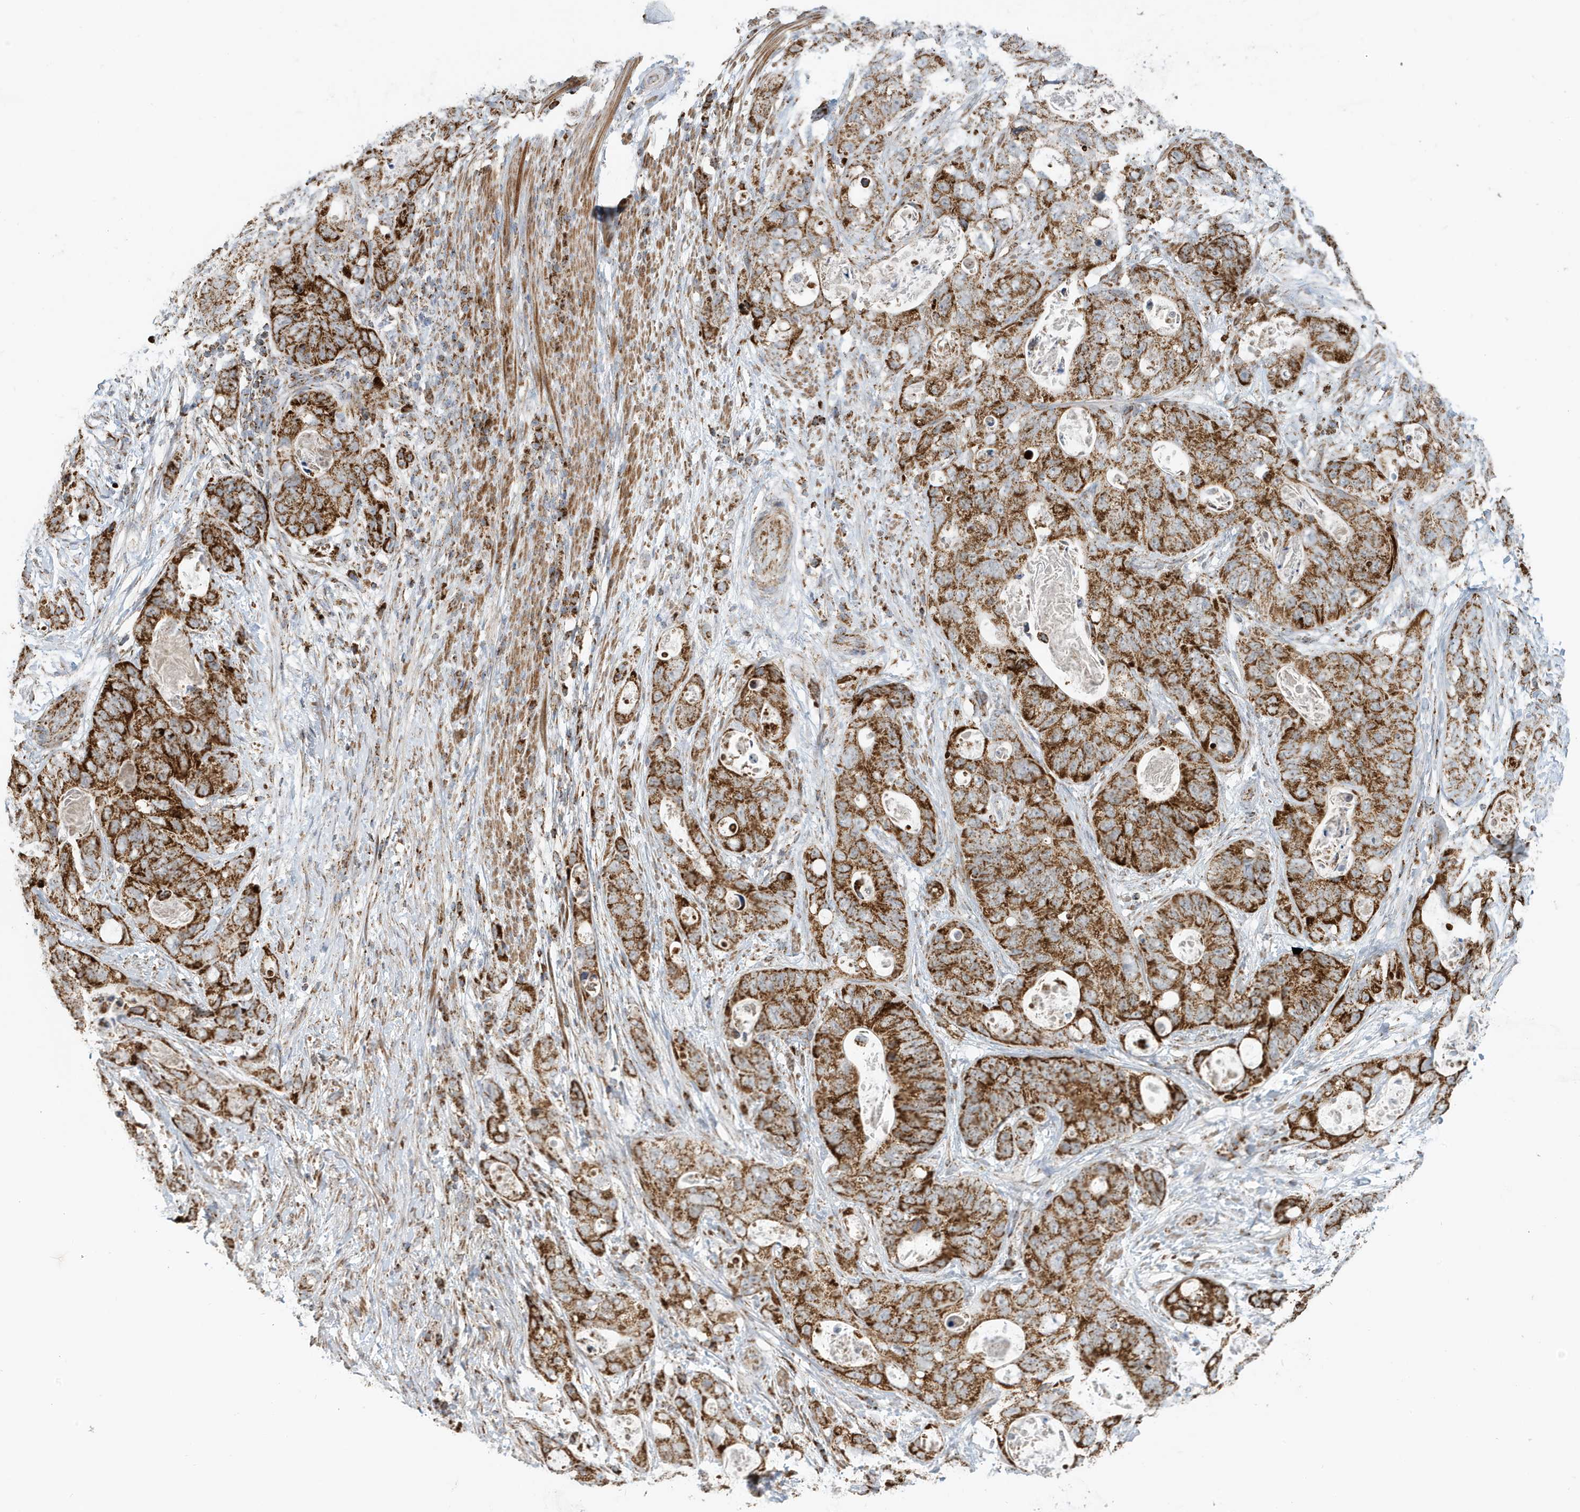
{"staining": {"intensity": "strong", "quantity": ">75%", "location": "cytoplasmic/membranous"}, "tissue": "stomach cancer", "cell_type": "Tumor cells", "image_type": "cancer", "snomed": [{"axis": "morphology", "description": "Adenocarcinoma, NOS"}, {"axis": "topography", "description": "Stomach"}], "caption": "Immunohistochemistry (IHC) (DAB (3,3'-diaminobenzidine)) staining of human stomach cancer (adenocarcinoma) shows strong cytoplasmic/membranous protein positivity in about >75% of tumor cells. Ihc stains the protein in brown and the nuclei are stained blue.", "gene": "MAN1A1", "patient": {"sex": "female", "age": 89}}